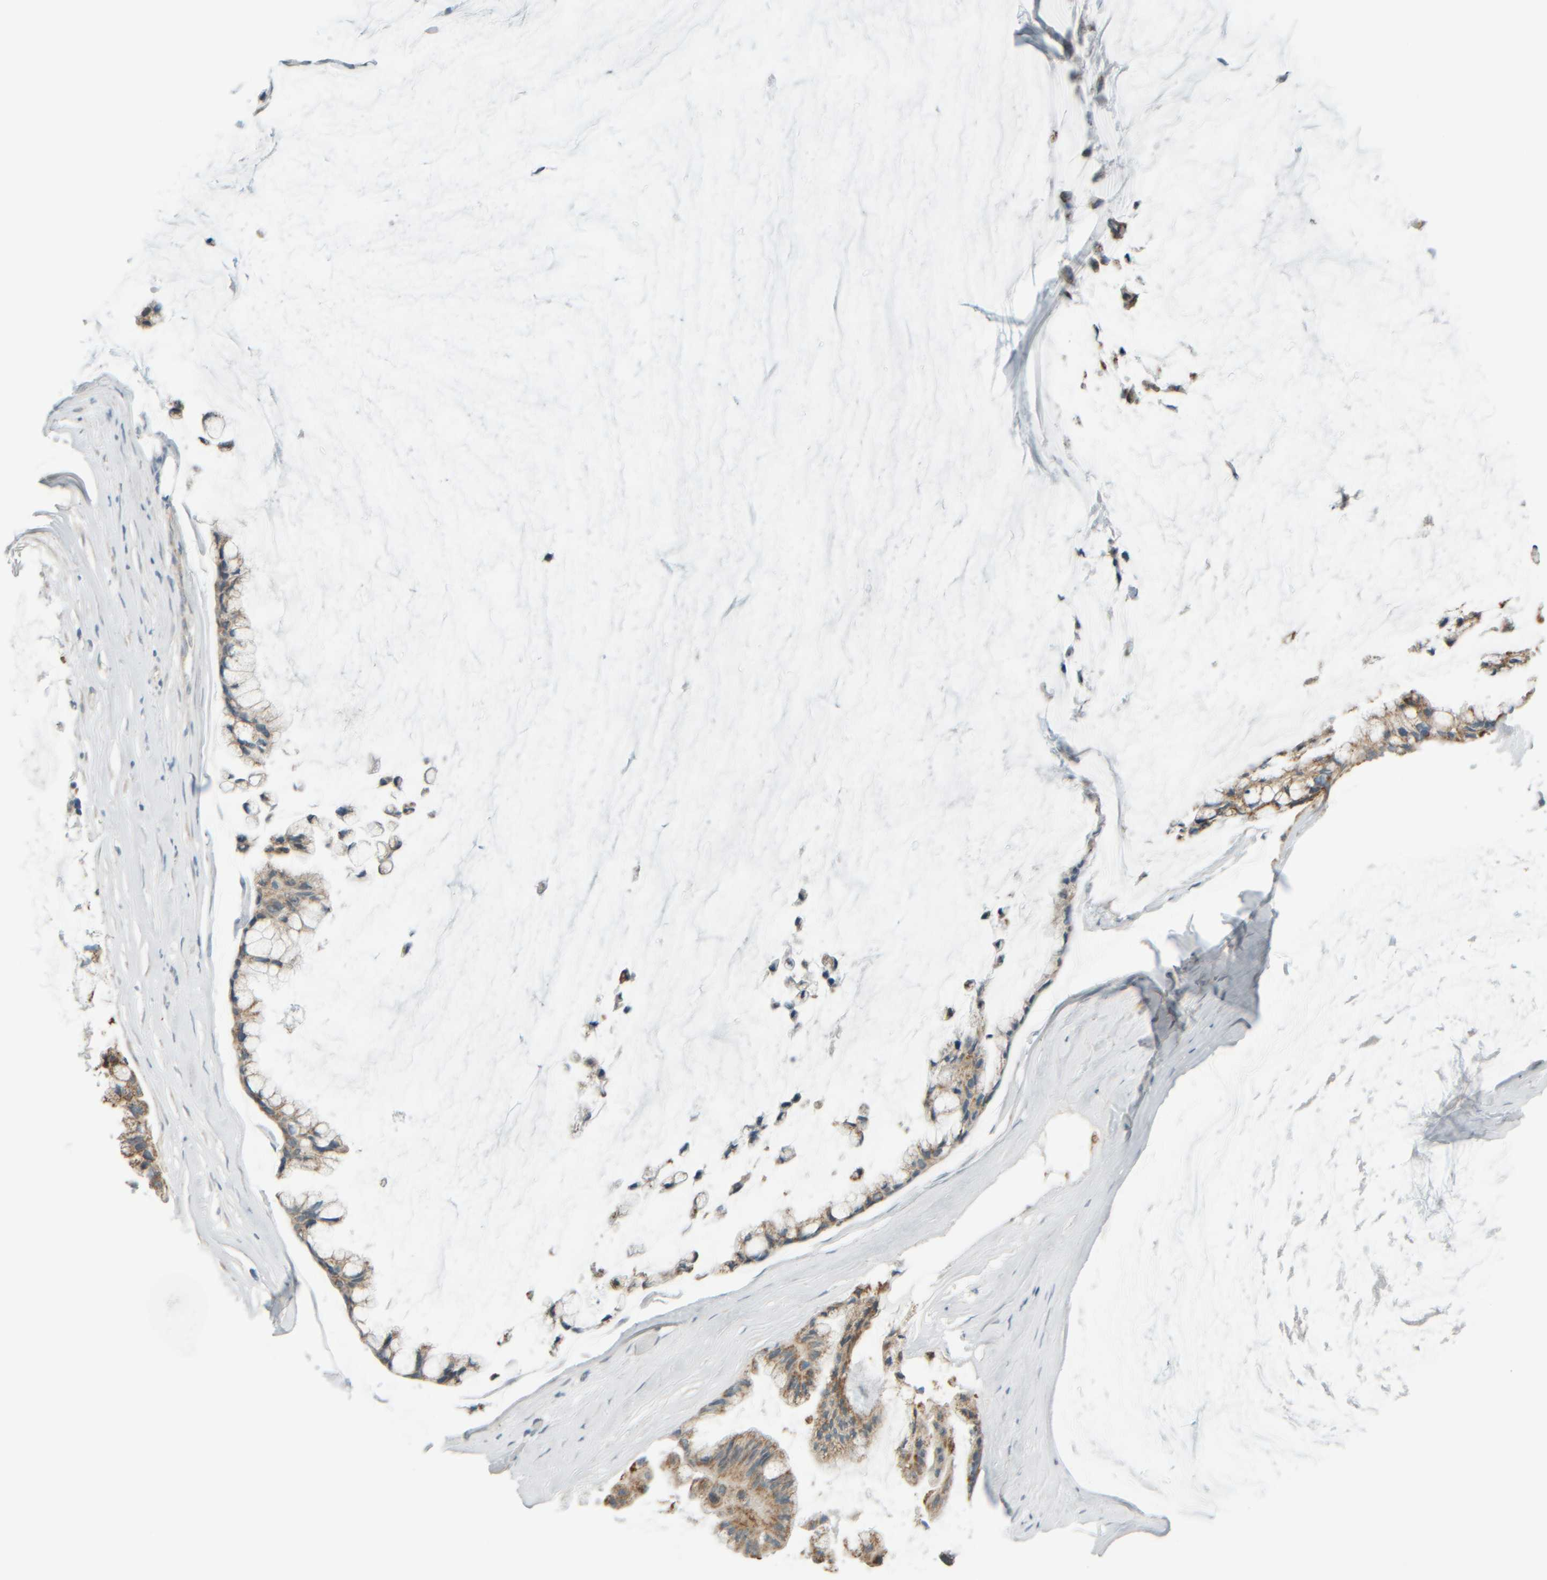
{"staining": {"intensity": "weak", "quantity": ">75%", "location": "cytoplasmic/membranous"}, "tissue": "ovarian cancer", "cell_type": "Tumor cells", "image_type": "cancer", "snomed": [{"axis": "morphology", "description": "Cystadenocarcinoma, mucinous, NOS"}, {"axis": "topography", "description": "Ovary"}], "caption": "Weak cytoplasmic/membranous positivity is identified in about >75% of tumor cells in ovarian cancer.", "gene": "PTGES3L-AARSD1", "patient": {"sex": "female", "age": 39}}